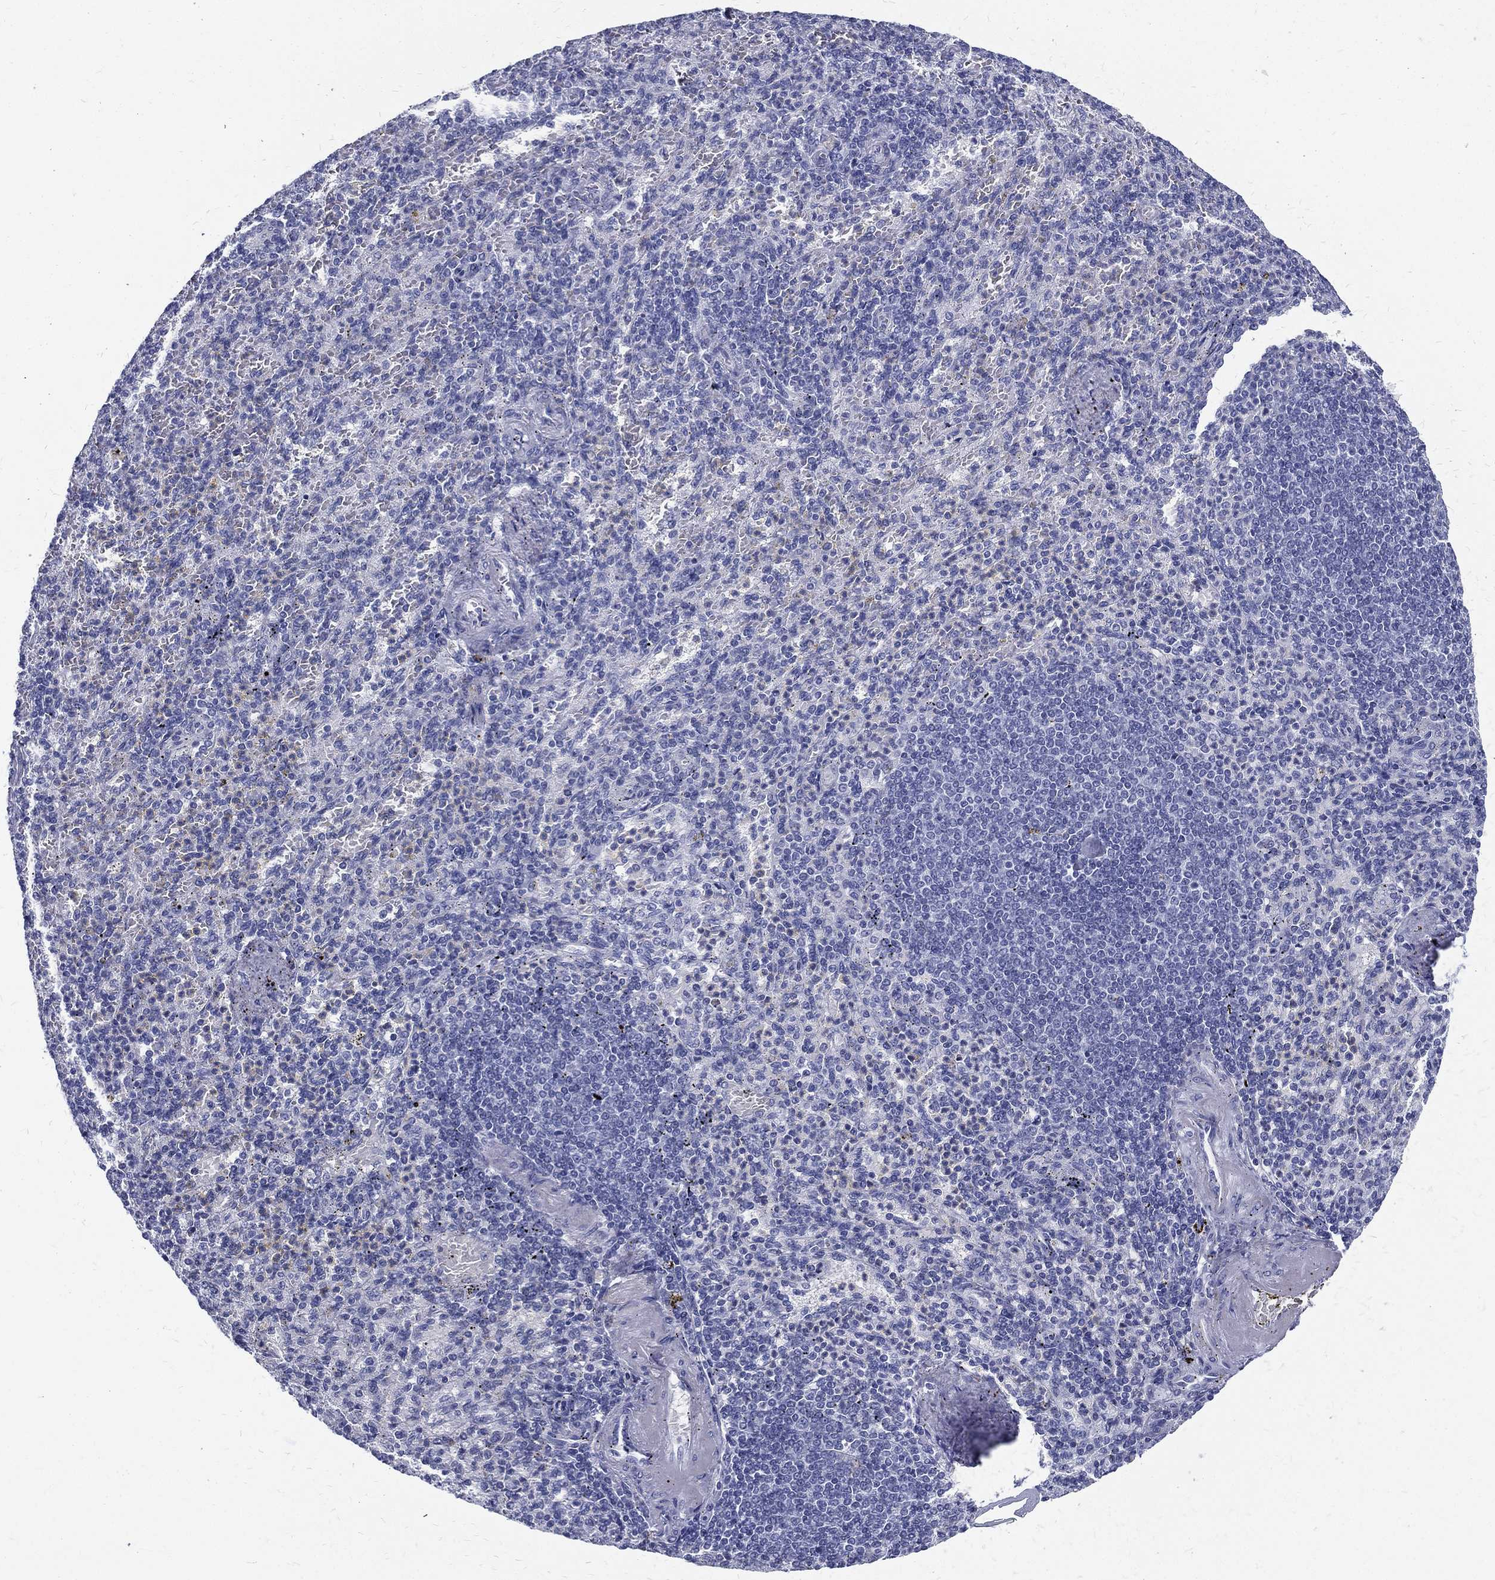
{"staining": {"intensity": "negative", "quantity": "none", "location": "none"}, "tissue": "spleen", "cell_type": "Cells in red pulp", "image_type": "normal", "snomed": [{"axis": "morphology", "description": "Normal tissue, NOS"}, {"axis": "topography", "description": "Spleen"}], "caption": "This is an immunohistochemistry micrograph of normal spleen. There is no expression in cells in red pulp.", "gene": "RSPH4A", "patient": {"sex": "female", "age": 74}}